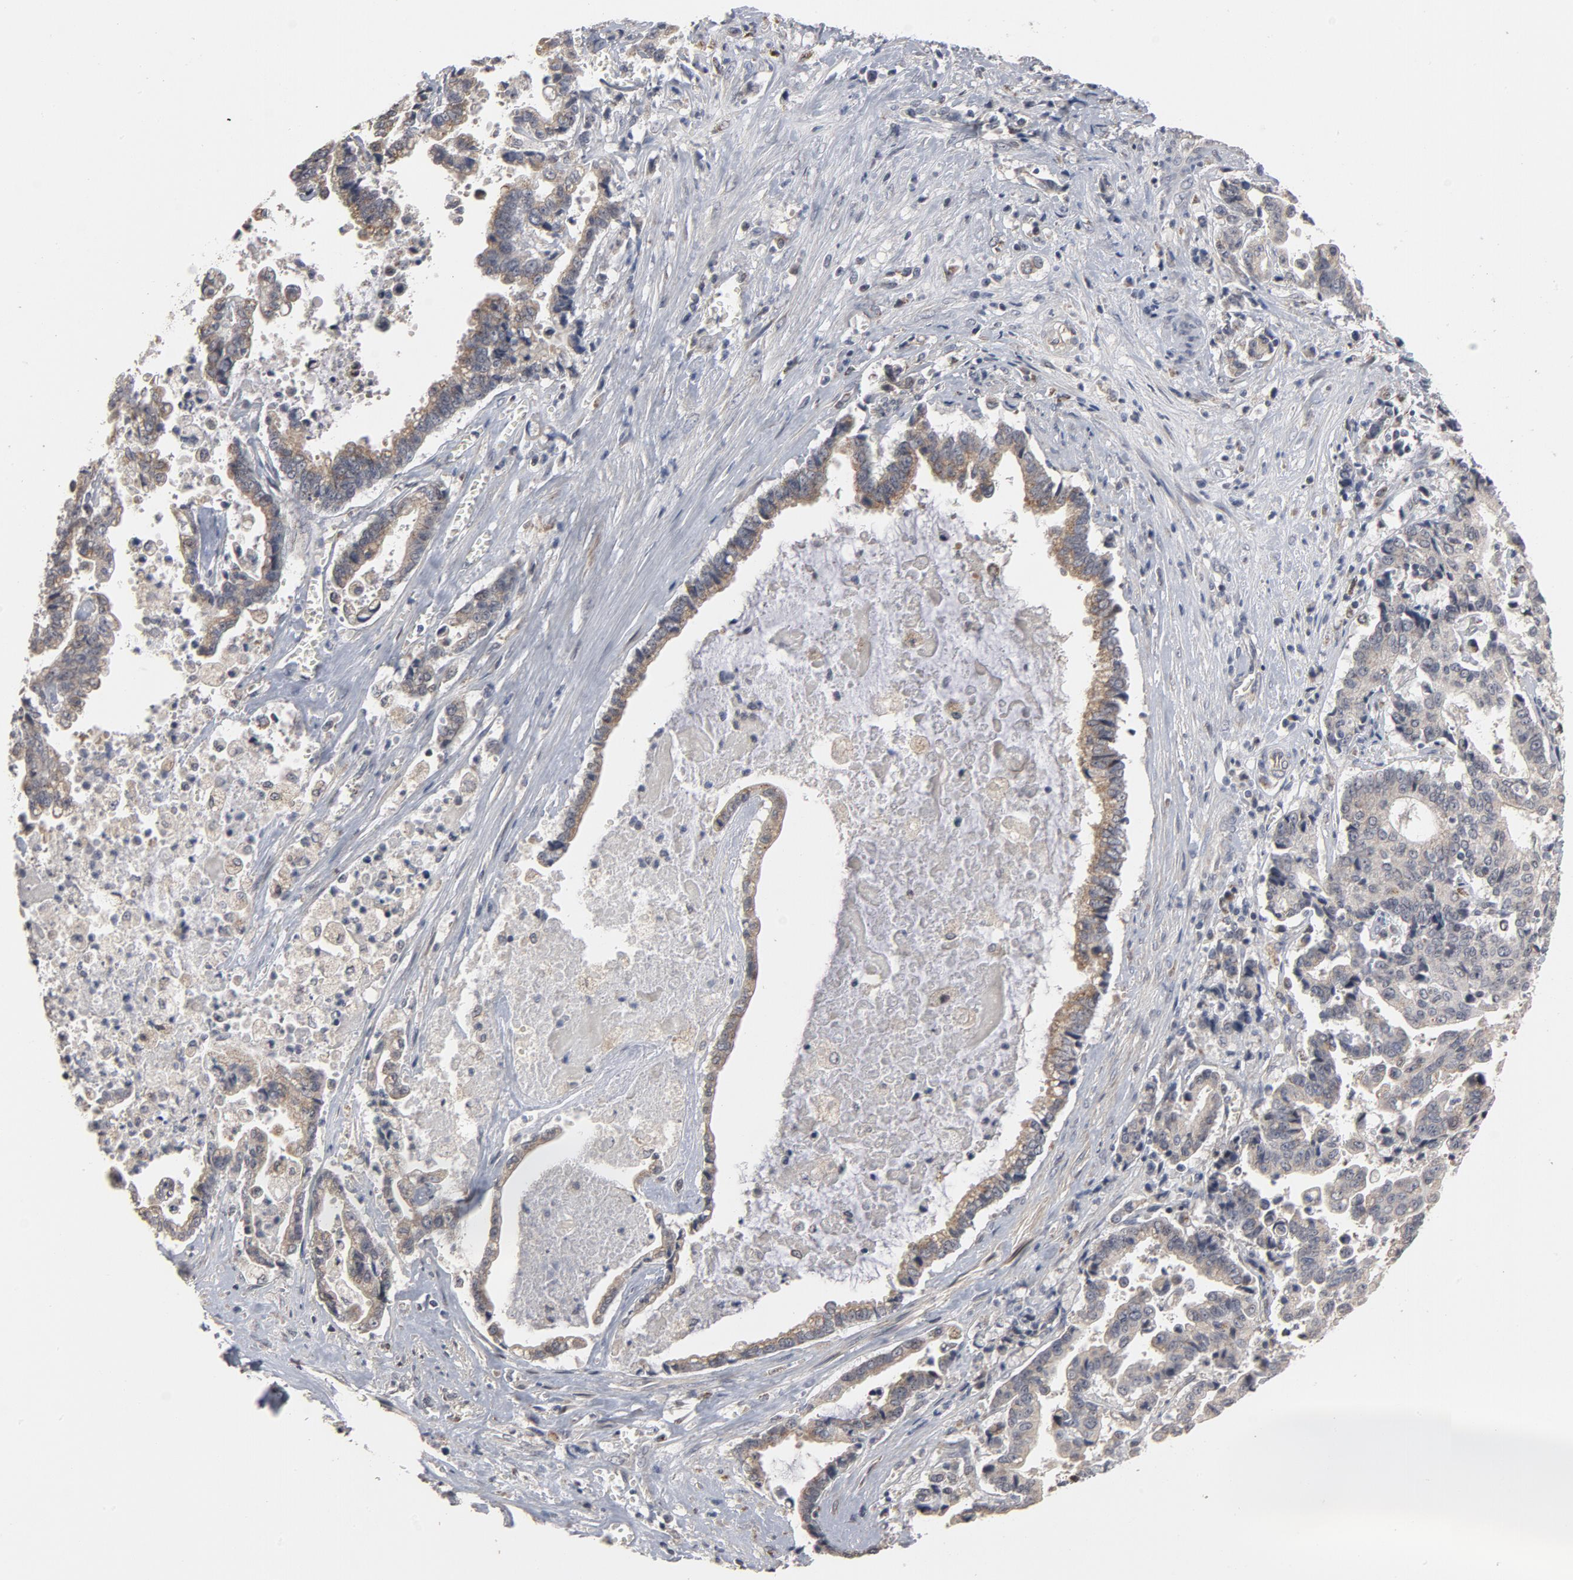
{"staining": {"intensity": "weak", "quantity": "25%-75%", "location": "cytoplasmic/membranous"}, "tissue": "liver cancer", "cell_type": "Tumor cells", "image_type": "cancer", "snomed": [{"axis": "morphology", "description": "Cholangiocarcinoma"}, {"axis": "topography", "description": "Liver"}], "caption": "Protein staining by immunohistochemistry reveals weak cytoplasmic/membranous expression in approximately 25%-75% of tumor cells in cholangiocarcinoma (liver).", "gene": "PPP1R1B", "patient": {"sex": "male", "age": 57}}